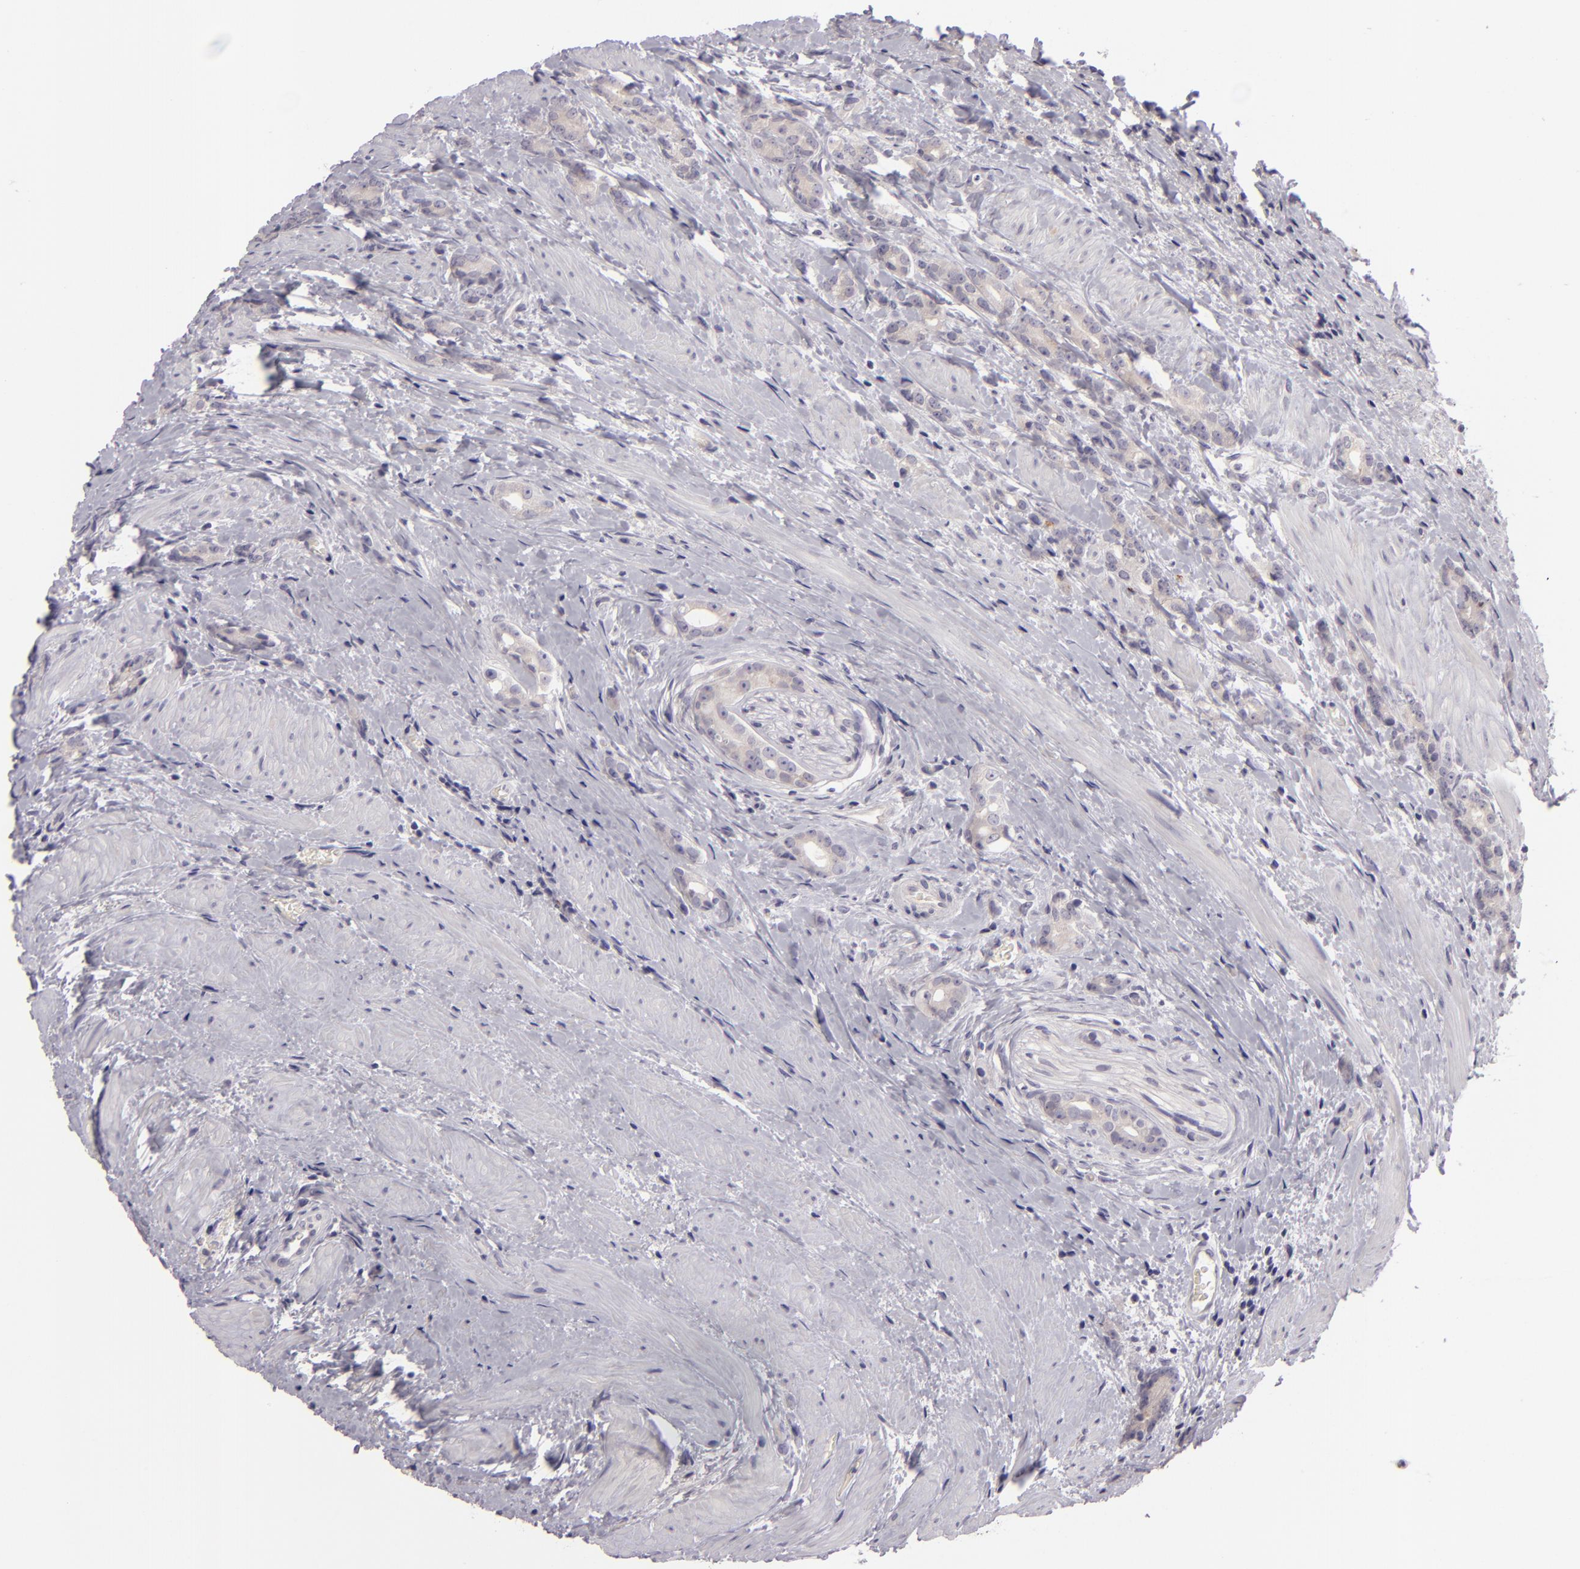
{"staining": {"intensity": "weak", "quantity": "<25%", "location": "cytoplasmic/membranous"}, "tissue": "prostate cancer", "cell_type": "Tumor cells", "image_type": "cancer", "snomed": [{"axis": "morphology", "description": "Adenocarcinoma, Medium grade"}, {"axis": "topography", "description": "Prostate"}], "caption": "High power microscopy micrograph of an IHC image of adenocarcinoma (medium-grade) (prostate), revealing no significant staining in tumor cells.", "gene": "EGFL6", "patient": {"sex": "male", "age": 59}}